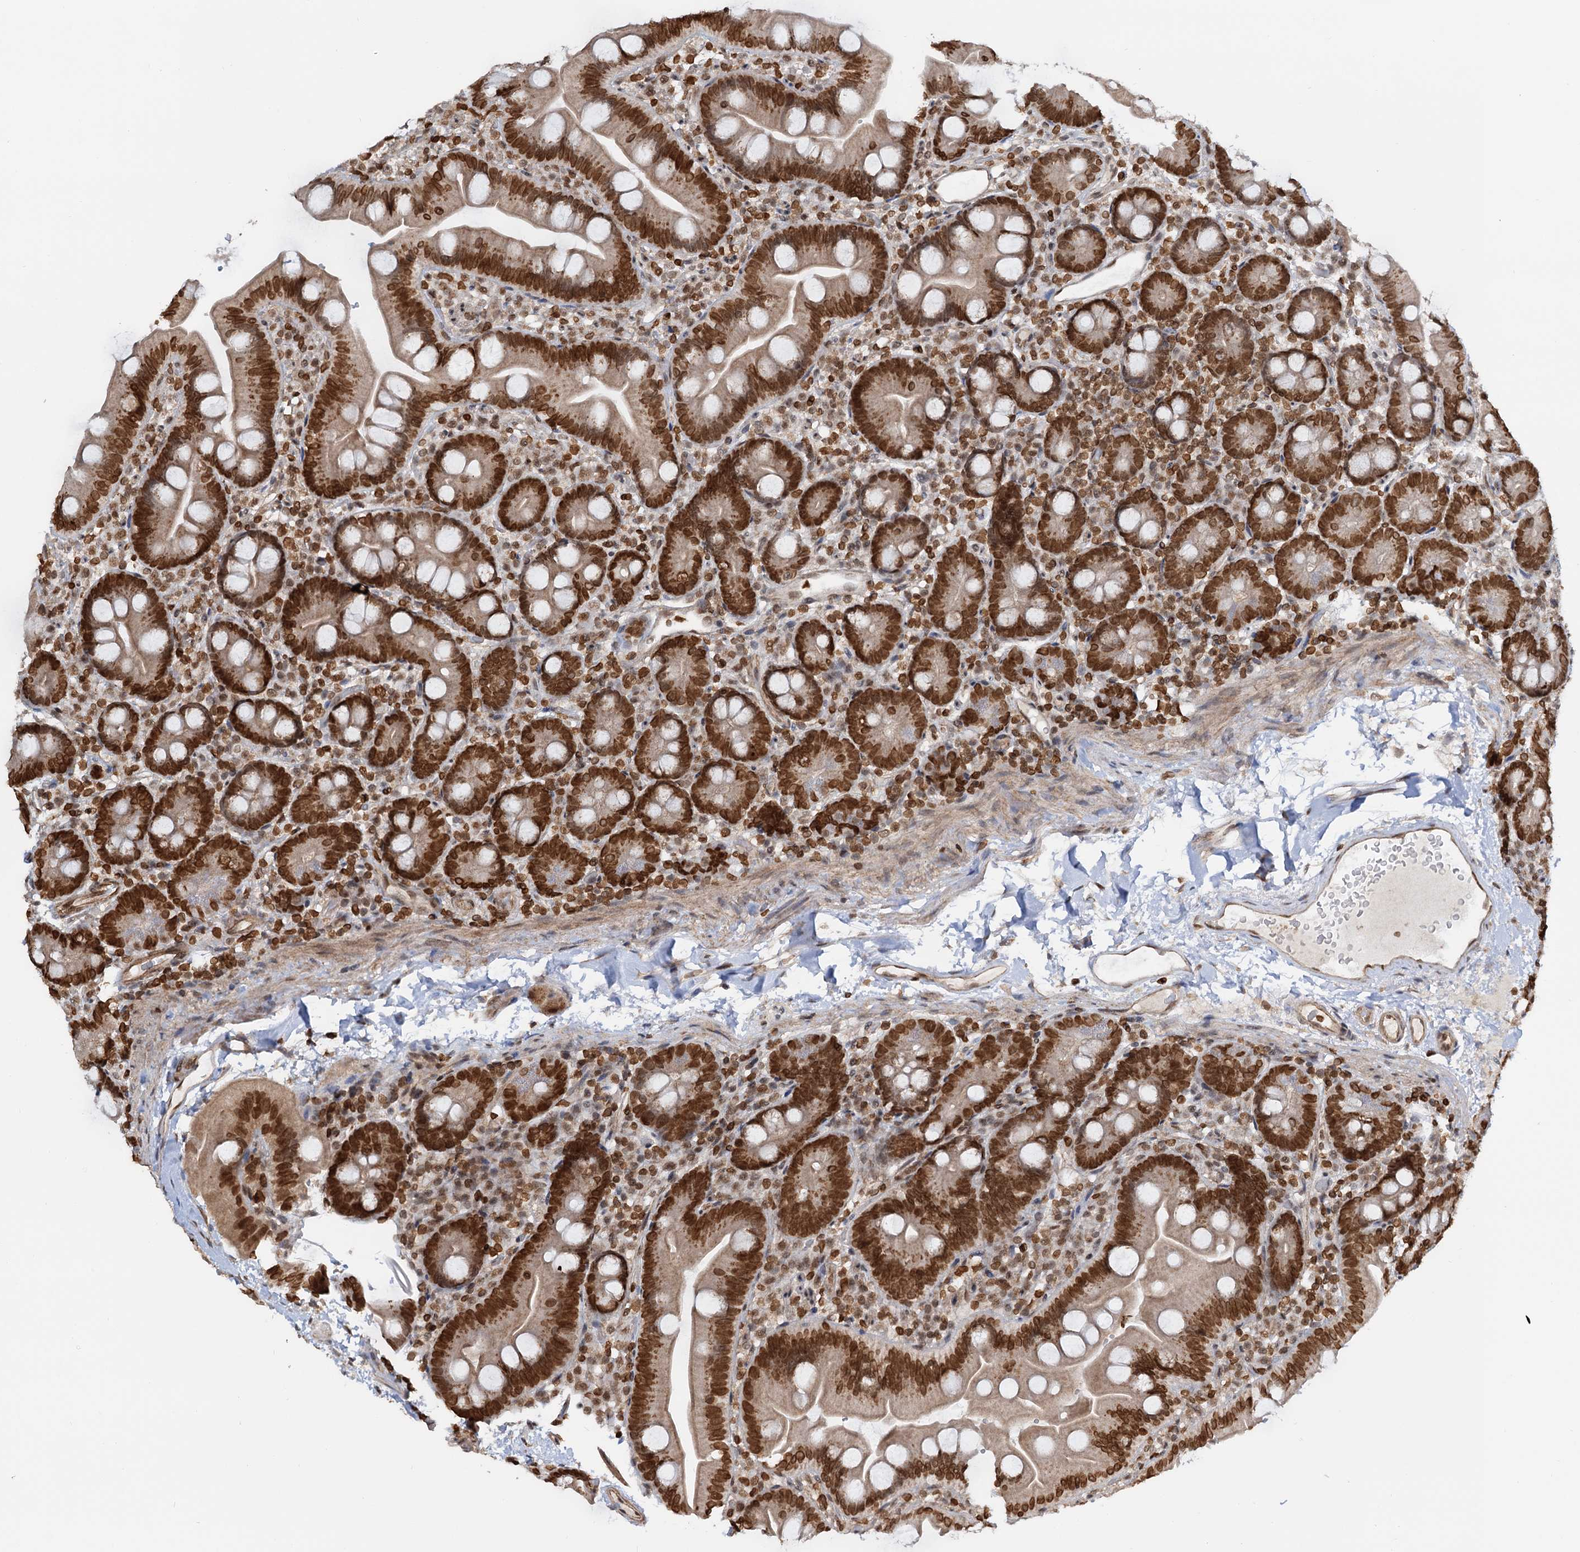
{"staining": {"intensity": "strong", "quantity": ">75%", "location": "nuclear"}, "tissue": "small intestine", "cell_type": "Glandular cells", "image_type": "normal", "snomed": [{"axis": "morphology", "description": "Normal tissue, NOS"}, {"axis": "topography", "description": "Small intestine"}], "caption": "Protein staining shows strong nuclear expression in approximately >75% of glandular cells in unremarkable small intestine. (DAB = brown stain, brightfield microscopy at high magnification).", "gene": "ZC3H13", "patient": {"sex": "female", "age": 68}}